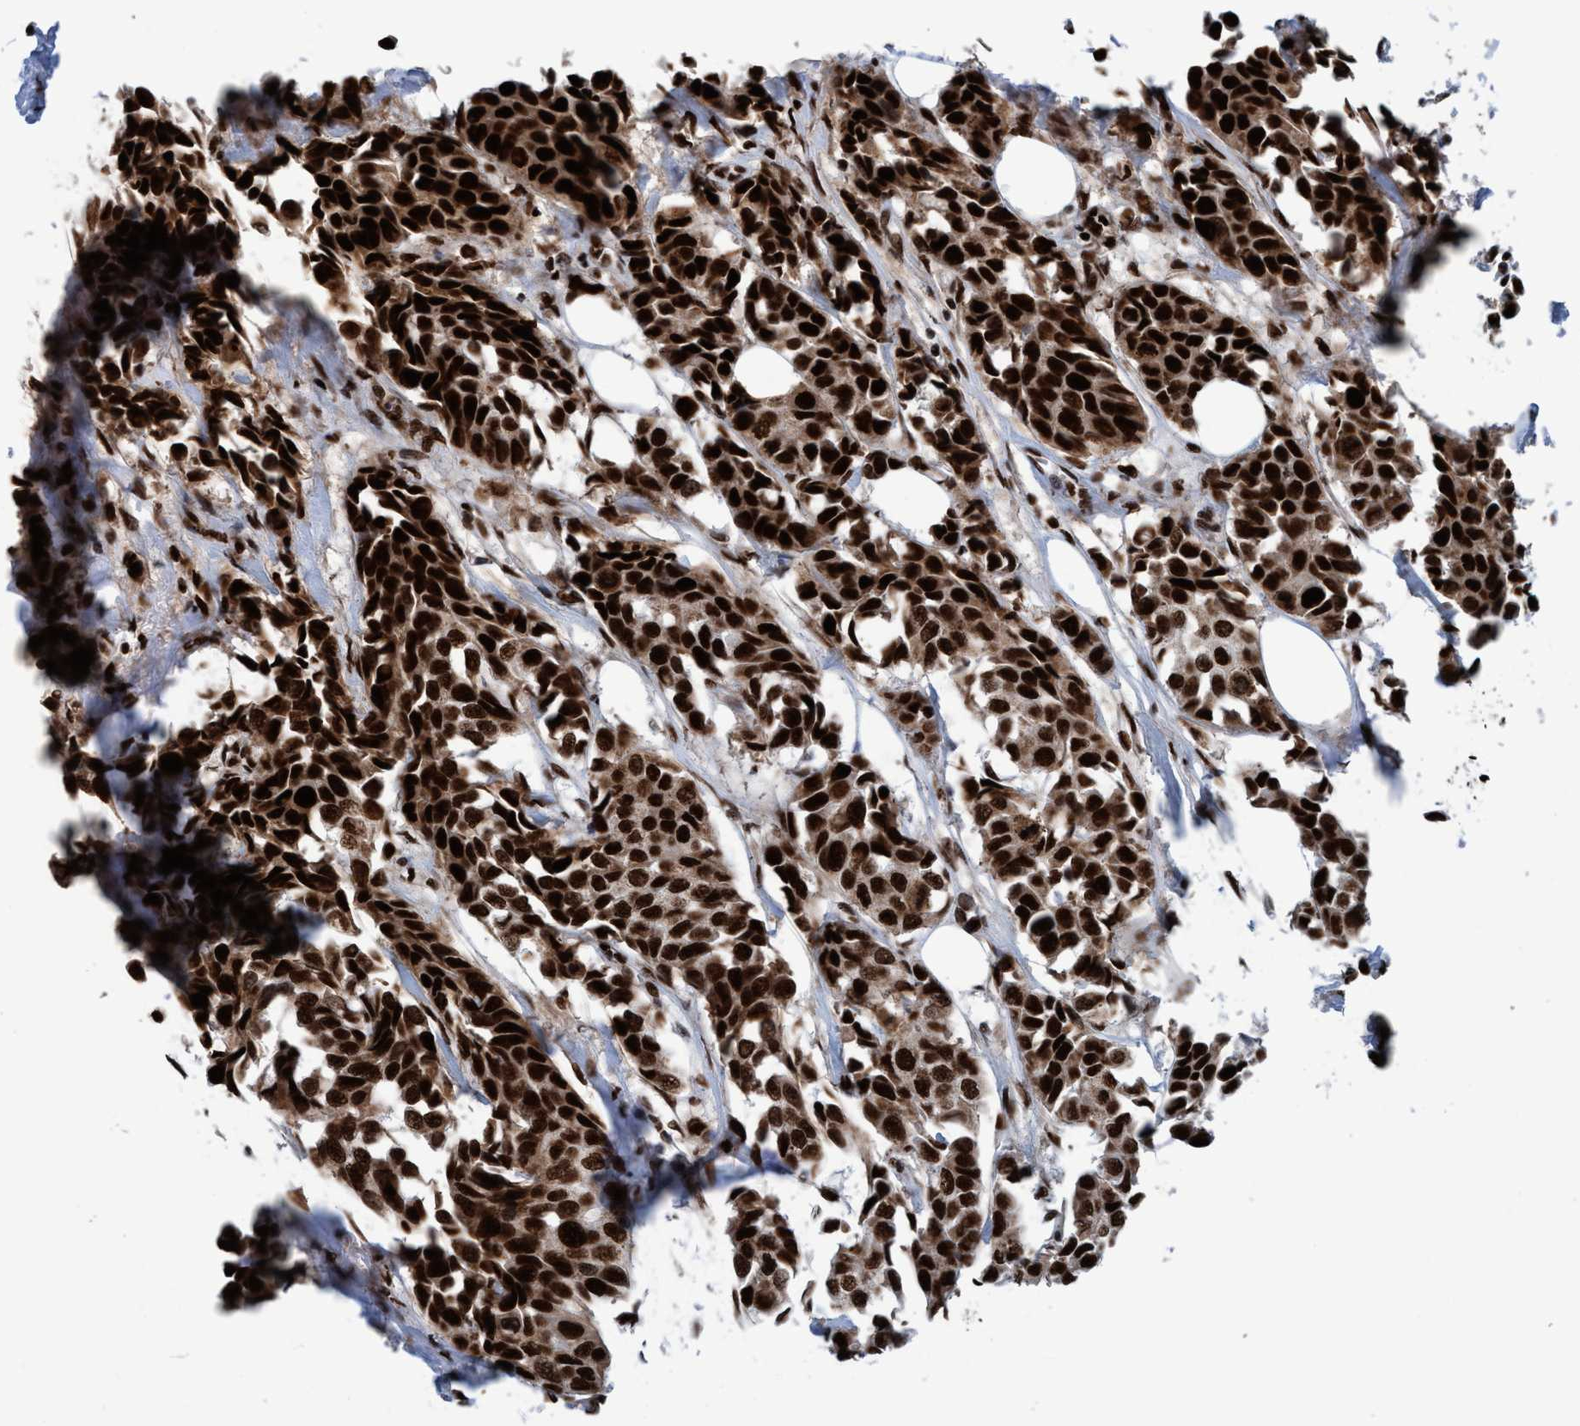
{"staining": {"intensity": "strong", "quantity": ">75%", "location": "cytoplasmic/membranous,nuclear"}, "tissue": "breast cancer", "cell_type": "Tumor cells", "image_type": "cancer", "snomed": [{"axis": "morphology", "description": "Duct carcinoma"}, {"axis": "topography", "description": "Breast"}], "caption": "Protein staining shows strong cytoplasmic/membranous and nuclear staining in approximately >75% of tumor cells in breast cancer (intraductal carcinoma). (DAB IHC with brightfield microscopy, high magnification).", "gene": "TOPBP1", "patient": {"sex": "female", "age": 80}}